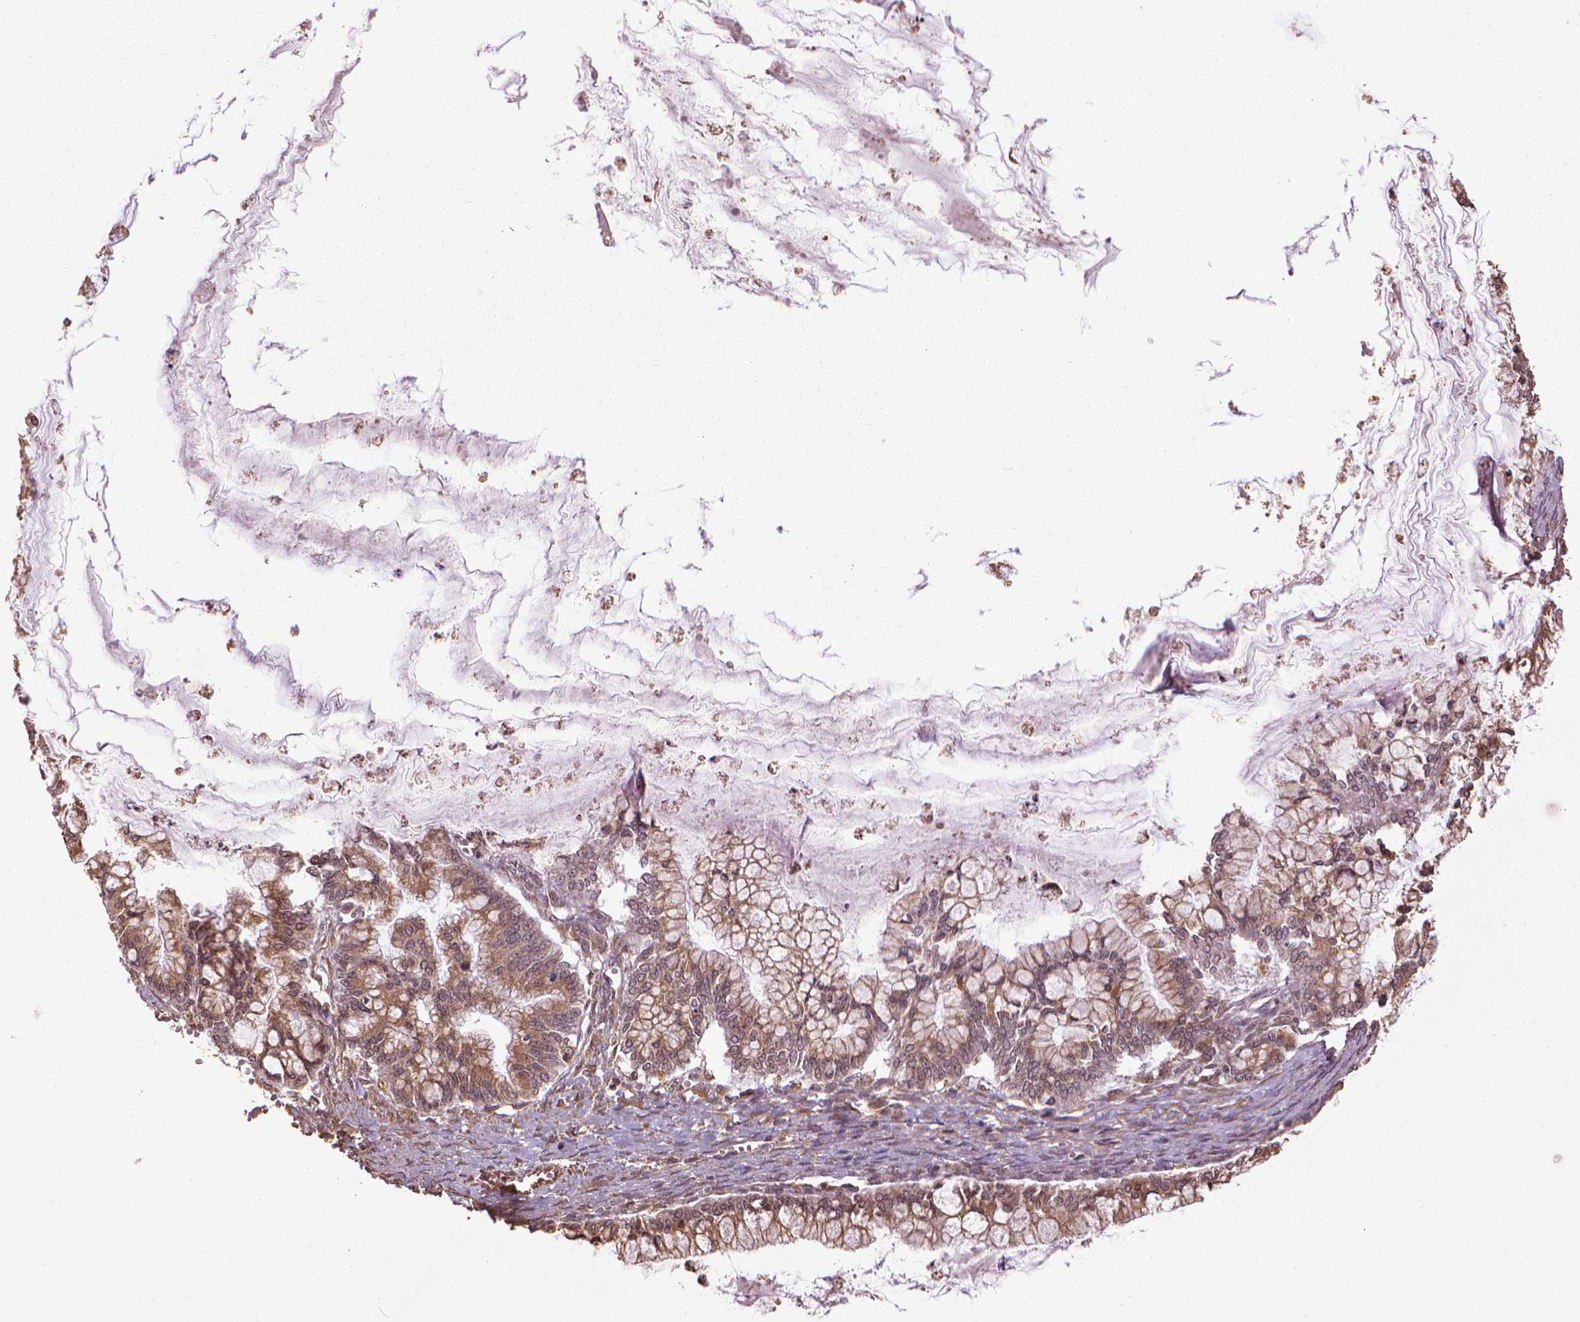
{"staining": {"intensity": "moderate", "quantity": ">75%", "location": "cytoplasmic/membranous"}, "tissue": "ovarian cancer", "cell_type": "Tumor cells", "image_type": "cancer", "snomed": [{"axis": "morphology", "description": "Cystadenocarcinoma, mucinous, NOS"}, {"axis": "topography", "description": "Ovary"}], "caption": "Ovarian mucinous cystadenocarcinoma was stained to show a protein in brown. There is medium levels of moderate cytoplasmic/membranous staining in about >75% of tumor cells.", "gene": "GAS1", "patient": {"sex": "female", "age": 67}}